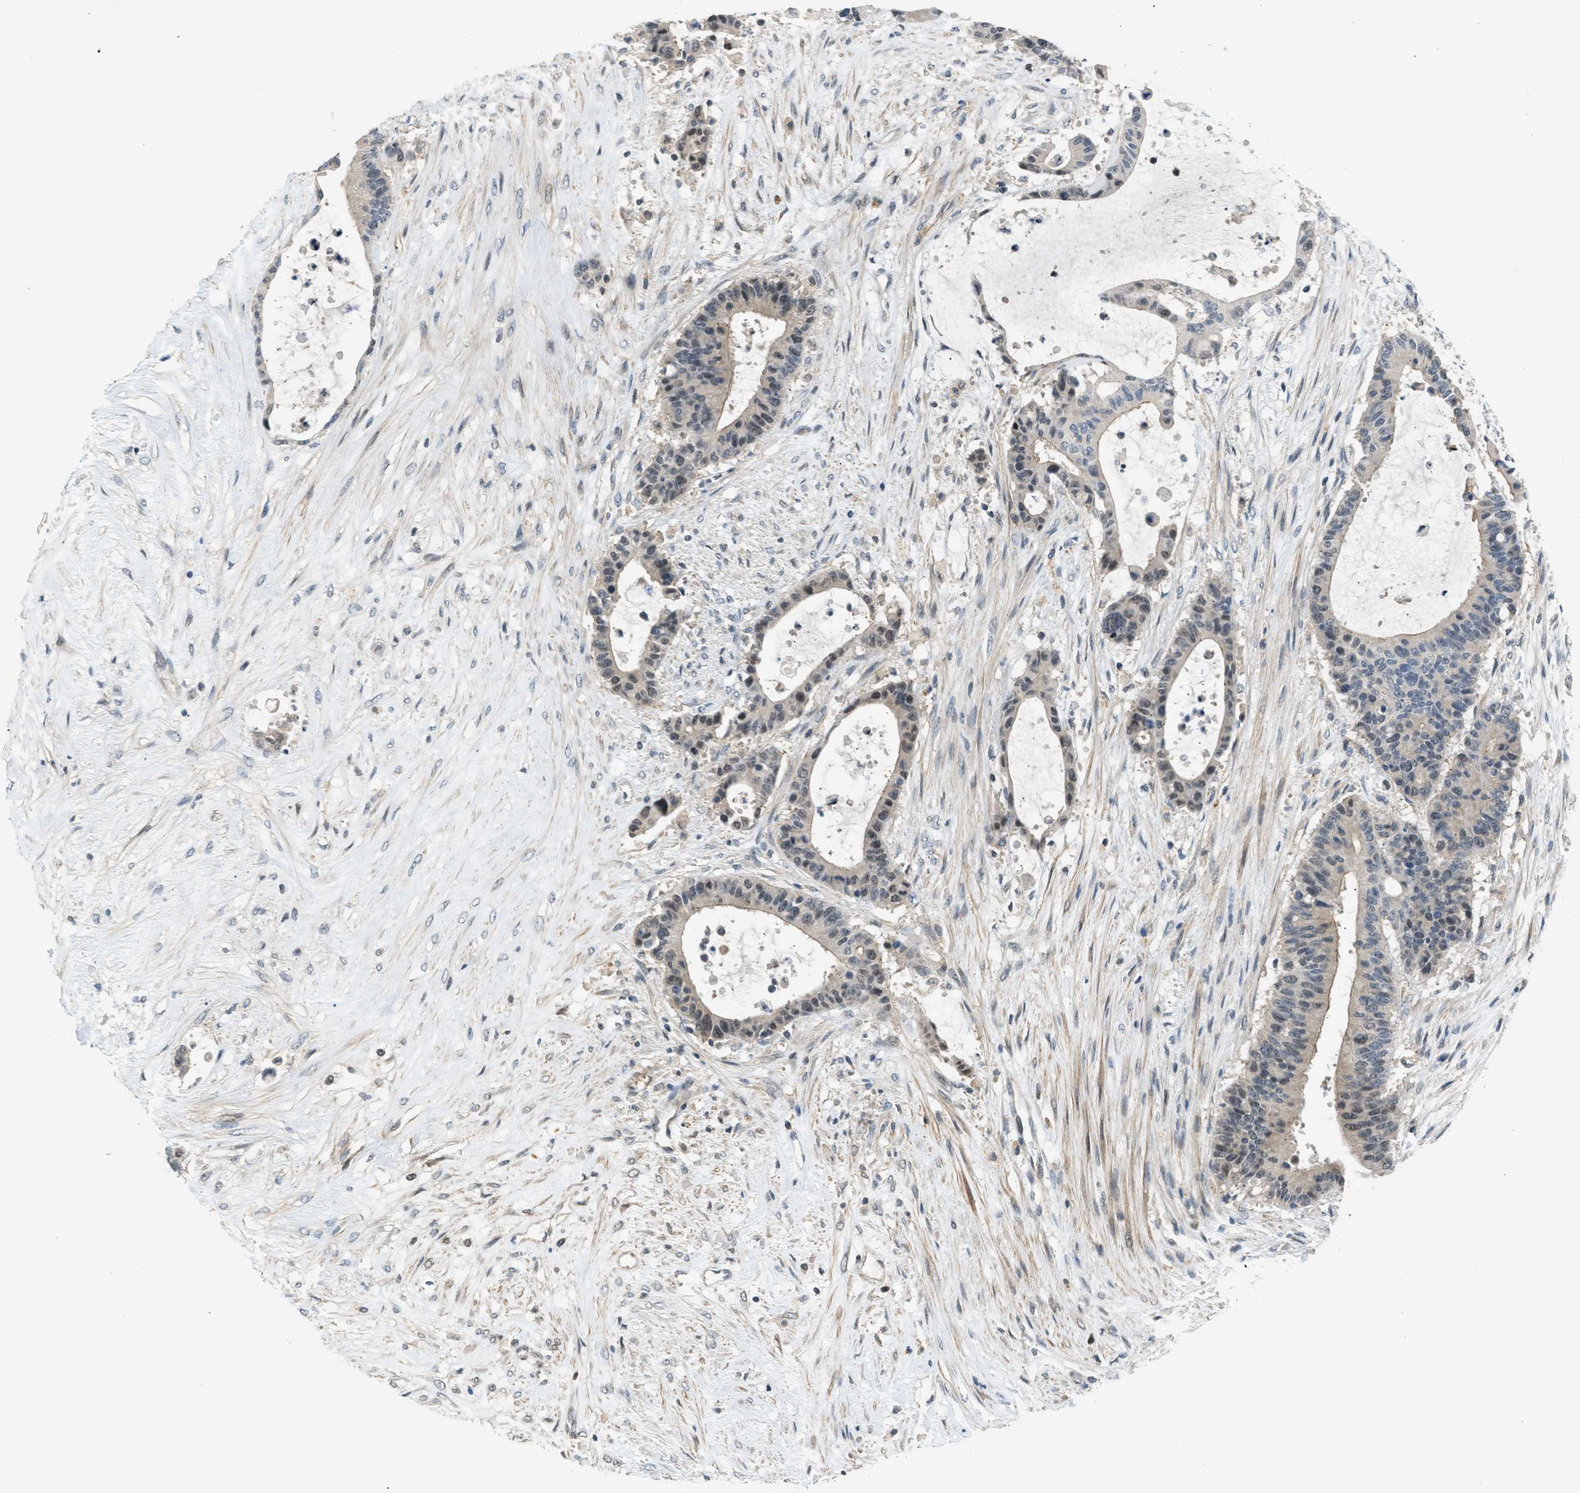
{"staining": {"intensity": "weak", "quantity": "25%-75%", "location": "cytoplasmic/membranous,nuclear"}, "tissue": "liver cancer", "cell_type": "Tumor cells", "image_type": "cancer", "snomed": [{"axis": "morphology", "description": "Cholangiocarcinoma"}, {"axis": "topography", "description": "Liver"}], "caption": "An image of liver cancer stained for a protein demonstrates weak cytoplasmic/membranous and nuclear brown staining in tumor cells.", "gene": "TTBK2", "patient": {"sex": "female", "age": 73}}